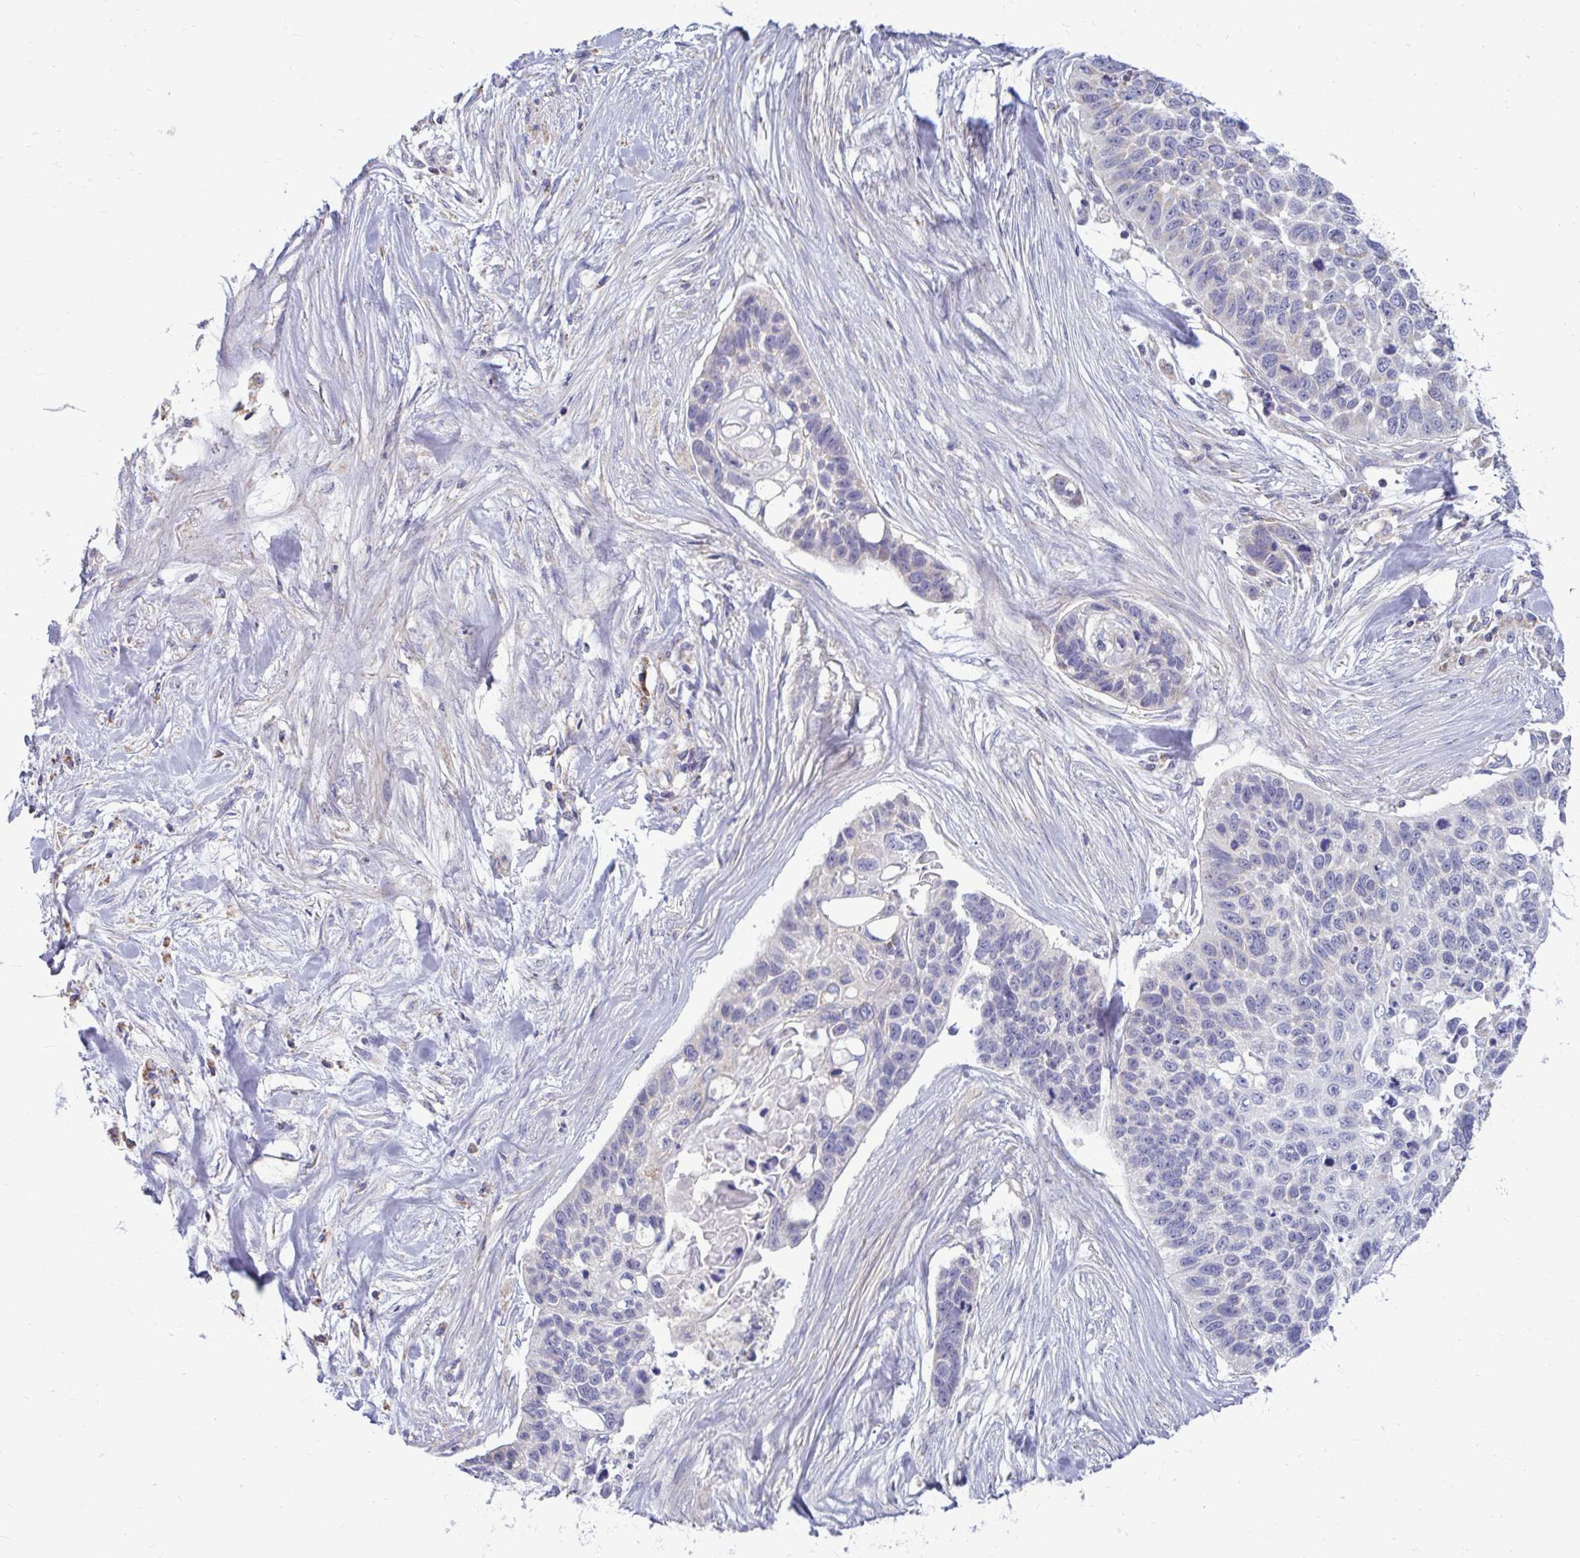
{"staining": {"intensity": "negative", "quantity": "none", "location": "none"}, "tissue": "lung cancer", "cell_type": "Tumor cells", "image_type": "cancer", "snomed": [{"axis": "morphology", "description": "Squamous cell carcinoma, NOS"}, {"axis": "topography", "description": "Lung"}], "caption": "An image of squamous cell carcinoma (lung) stained for a protein exhibits no brown staining in tumor cells. (Stains: DAB (3,3'-diaminobenzidine) IHC with hematoxylin counter stain, Microscopy: brightfield microscopy at high magnification).", "gene": "OR10R2", "patient": {"sex": "male", "age": 62}}